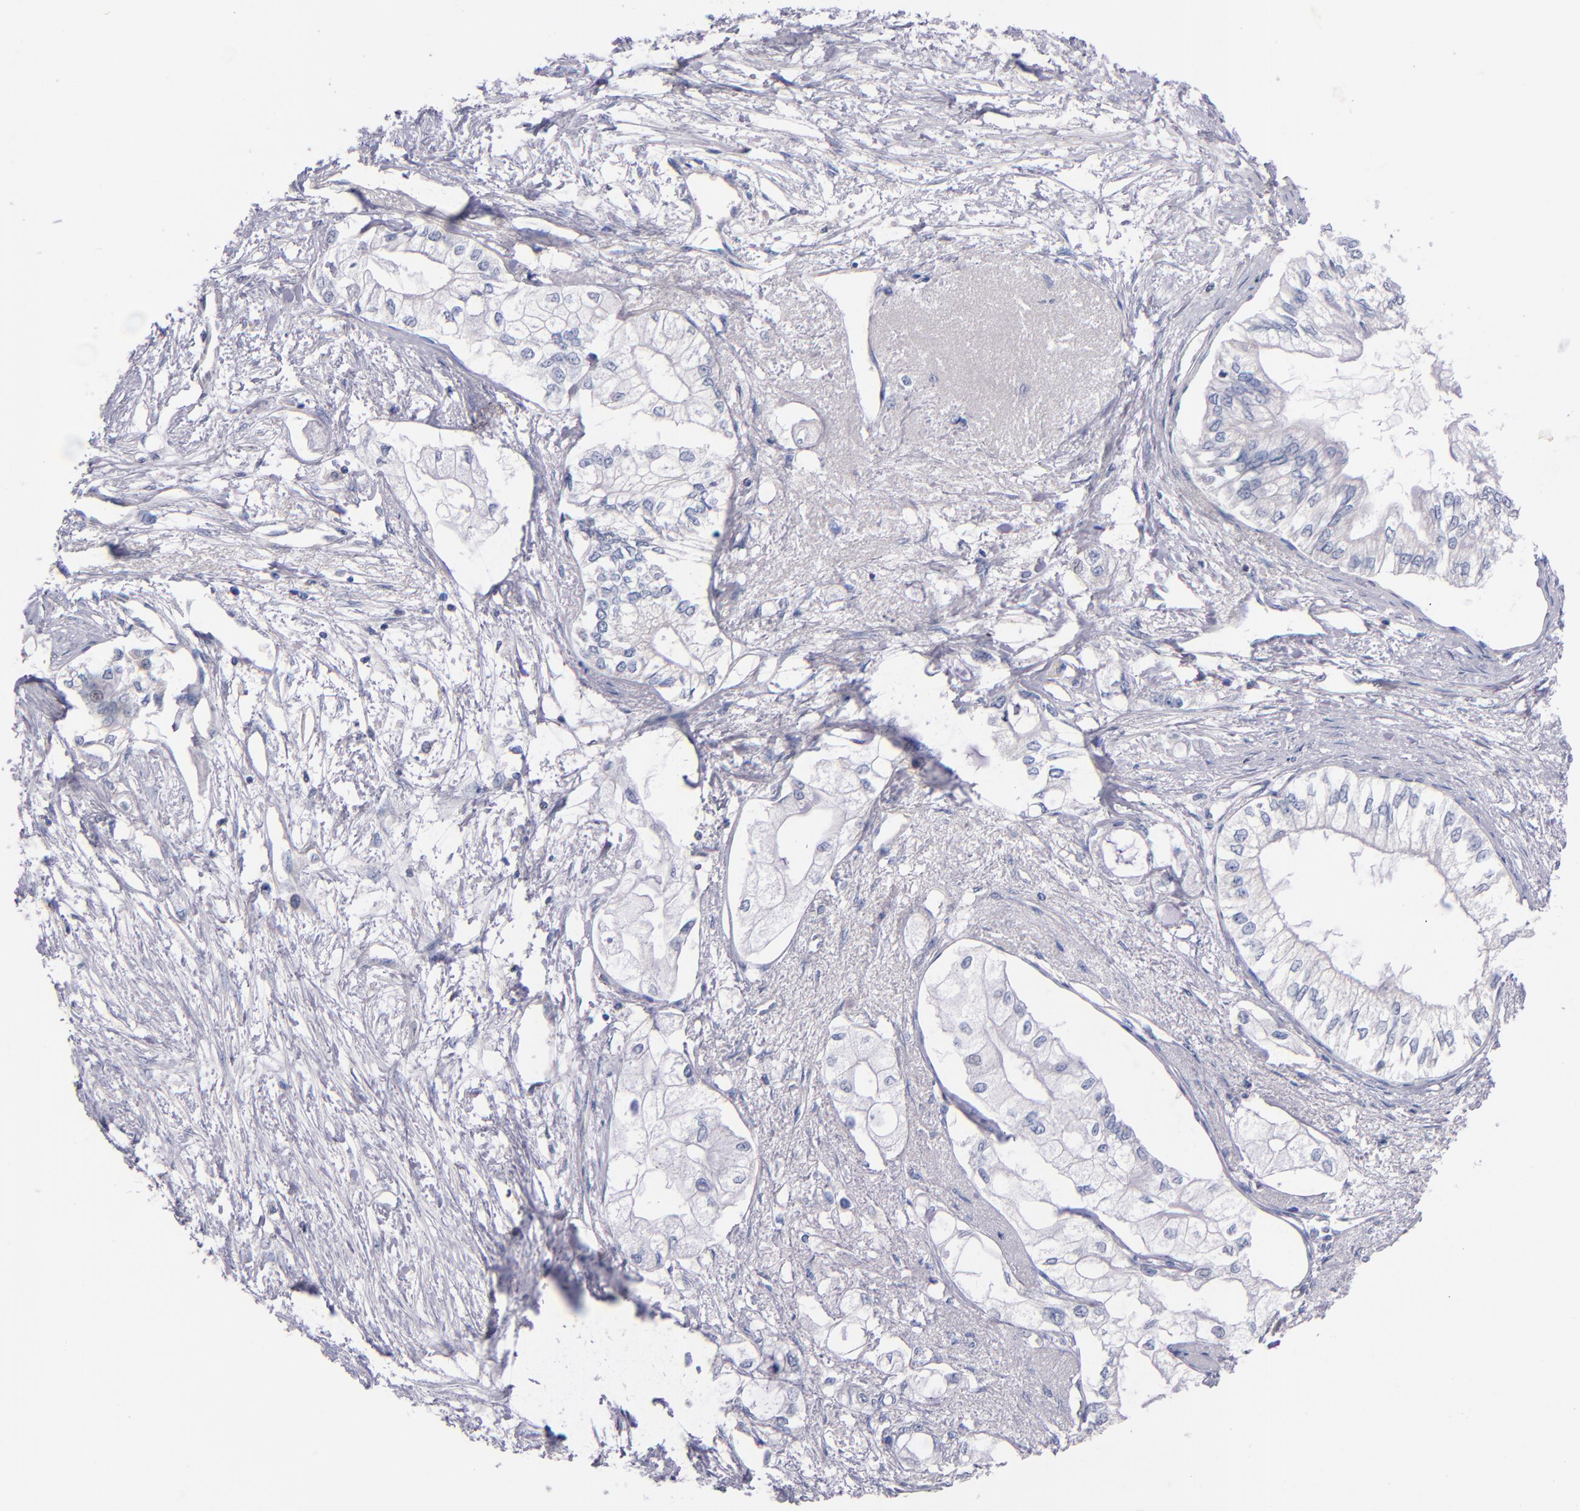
{"staining": {"intensity": "negative", "quantity": "none", "location": "none"}, "tissue": "pancreatic cancer", "cell_type": "Tumor cells", "image_type": "cancer", "snomed": [{"axis": "morphology", "description": "Adenocarcinoma, NOS"}, {"axis": "topography", "description": "Pancreas"}], "caption": "IHC photomicrograph of adenocarcinoma (pancreatic) stained for a protein (brown), which demonstrates no staining in tumor cells.", "gene": "CNTNAP2", "patient": {"sex": "male", "age": 79}}